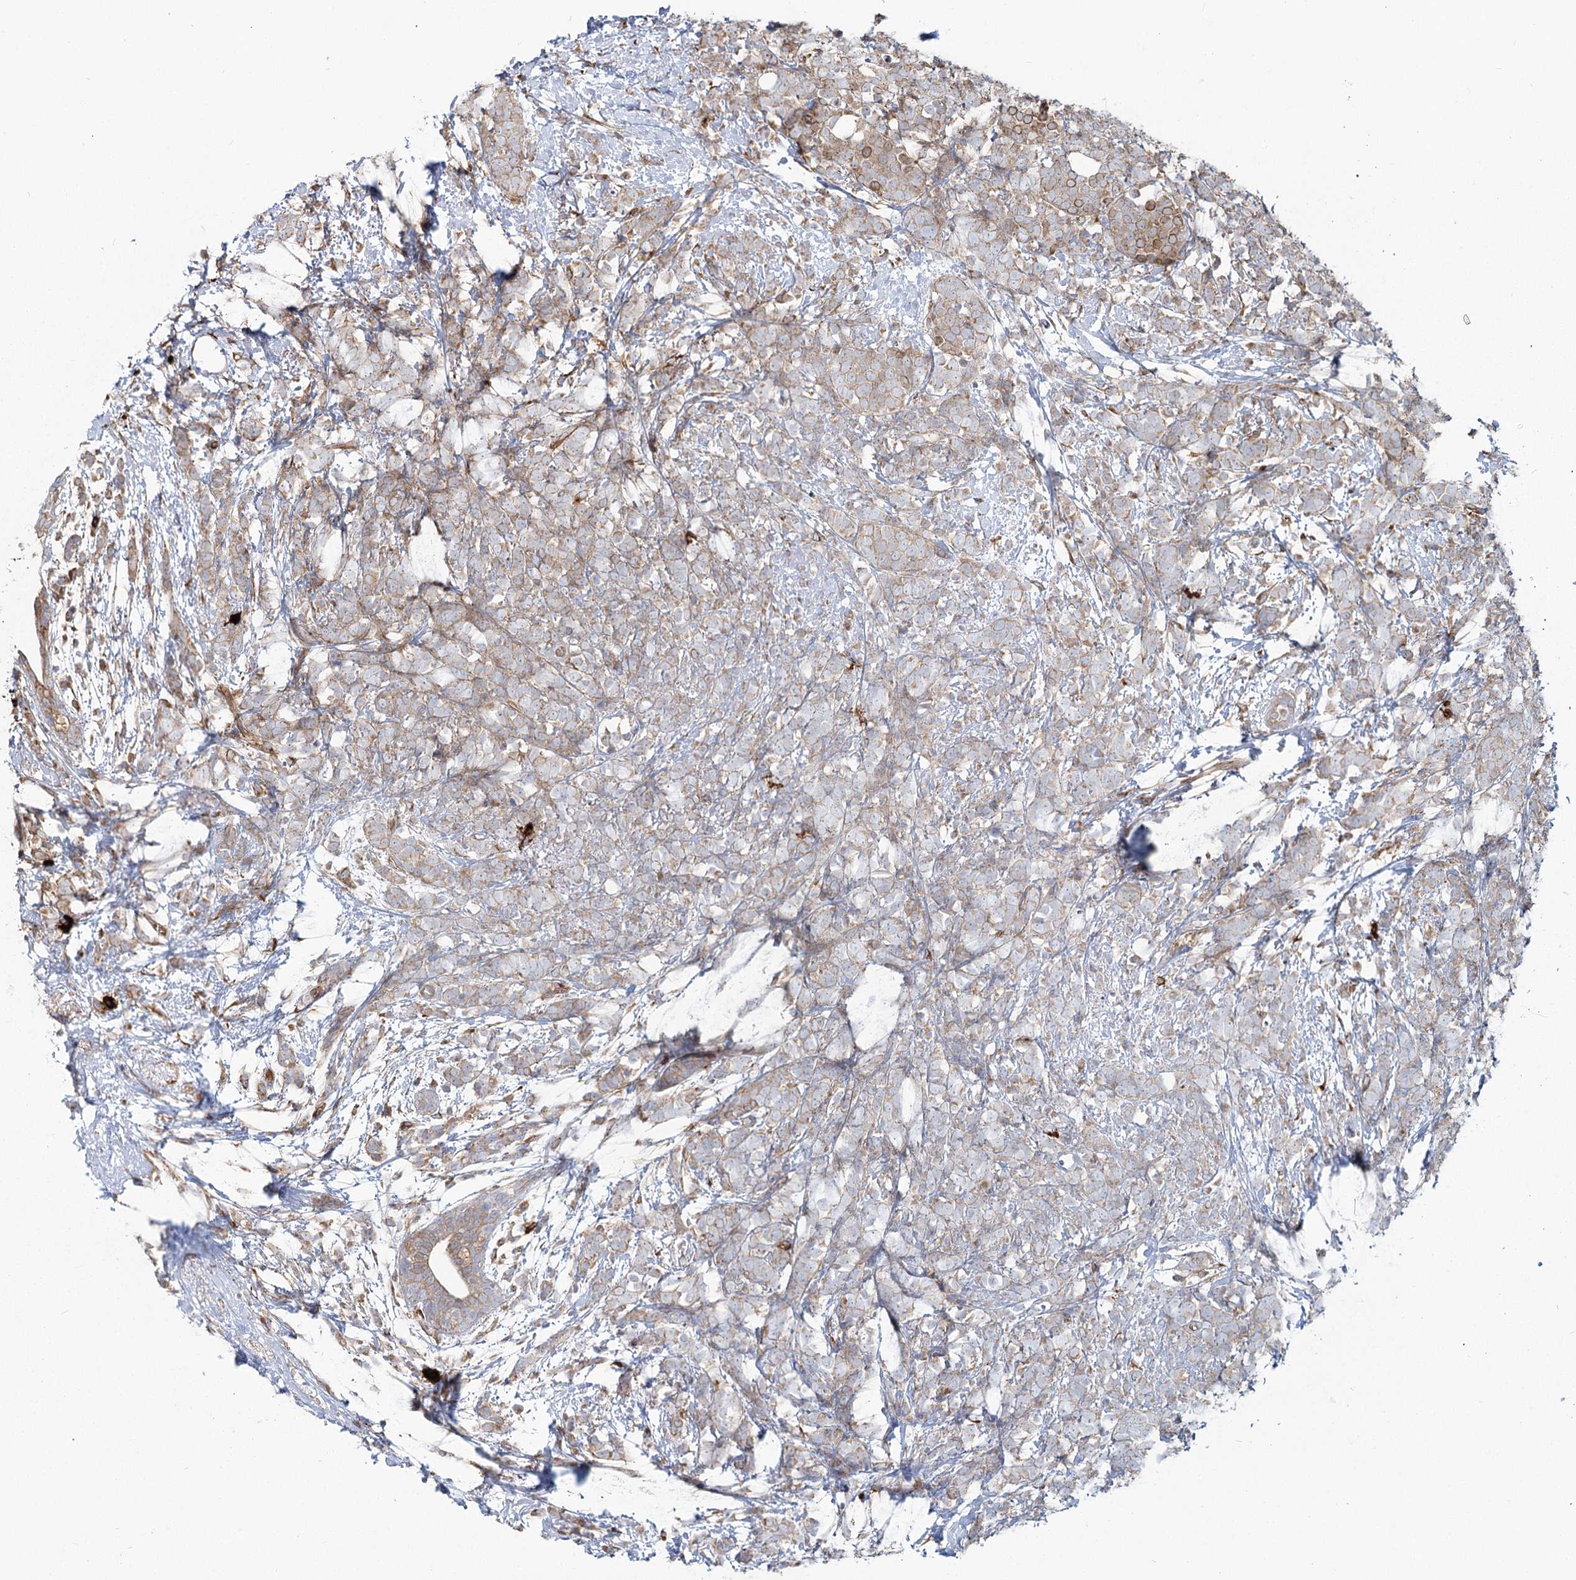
{"staining": {"intensity": "weak", "quantity": ">75%", "location": "cytoplasmic/membranous"}, "tissue": "breast cancer", "cell_type": "Tumor cells", "image_type": "cancer", "snomed": [{"axis": "morphology", "description": "Lobular carcinoma"}, {"axis": "topography", "description": "Breast"}], "caption": "Breast cancer (lobular carcinoma) was stained to show a protein in brown. There is low levels of weak cytoplasmic/membranous expression in approximately >75% of tumor cells. (DAB IHC with brightfield microscopy, high magnification).", "gene": "HARS2", "patient": {"sex": "female", "age": 58}}